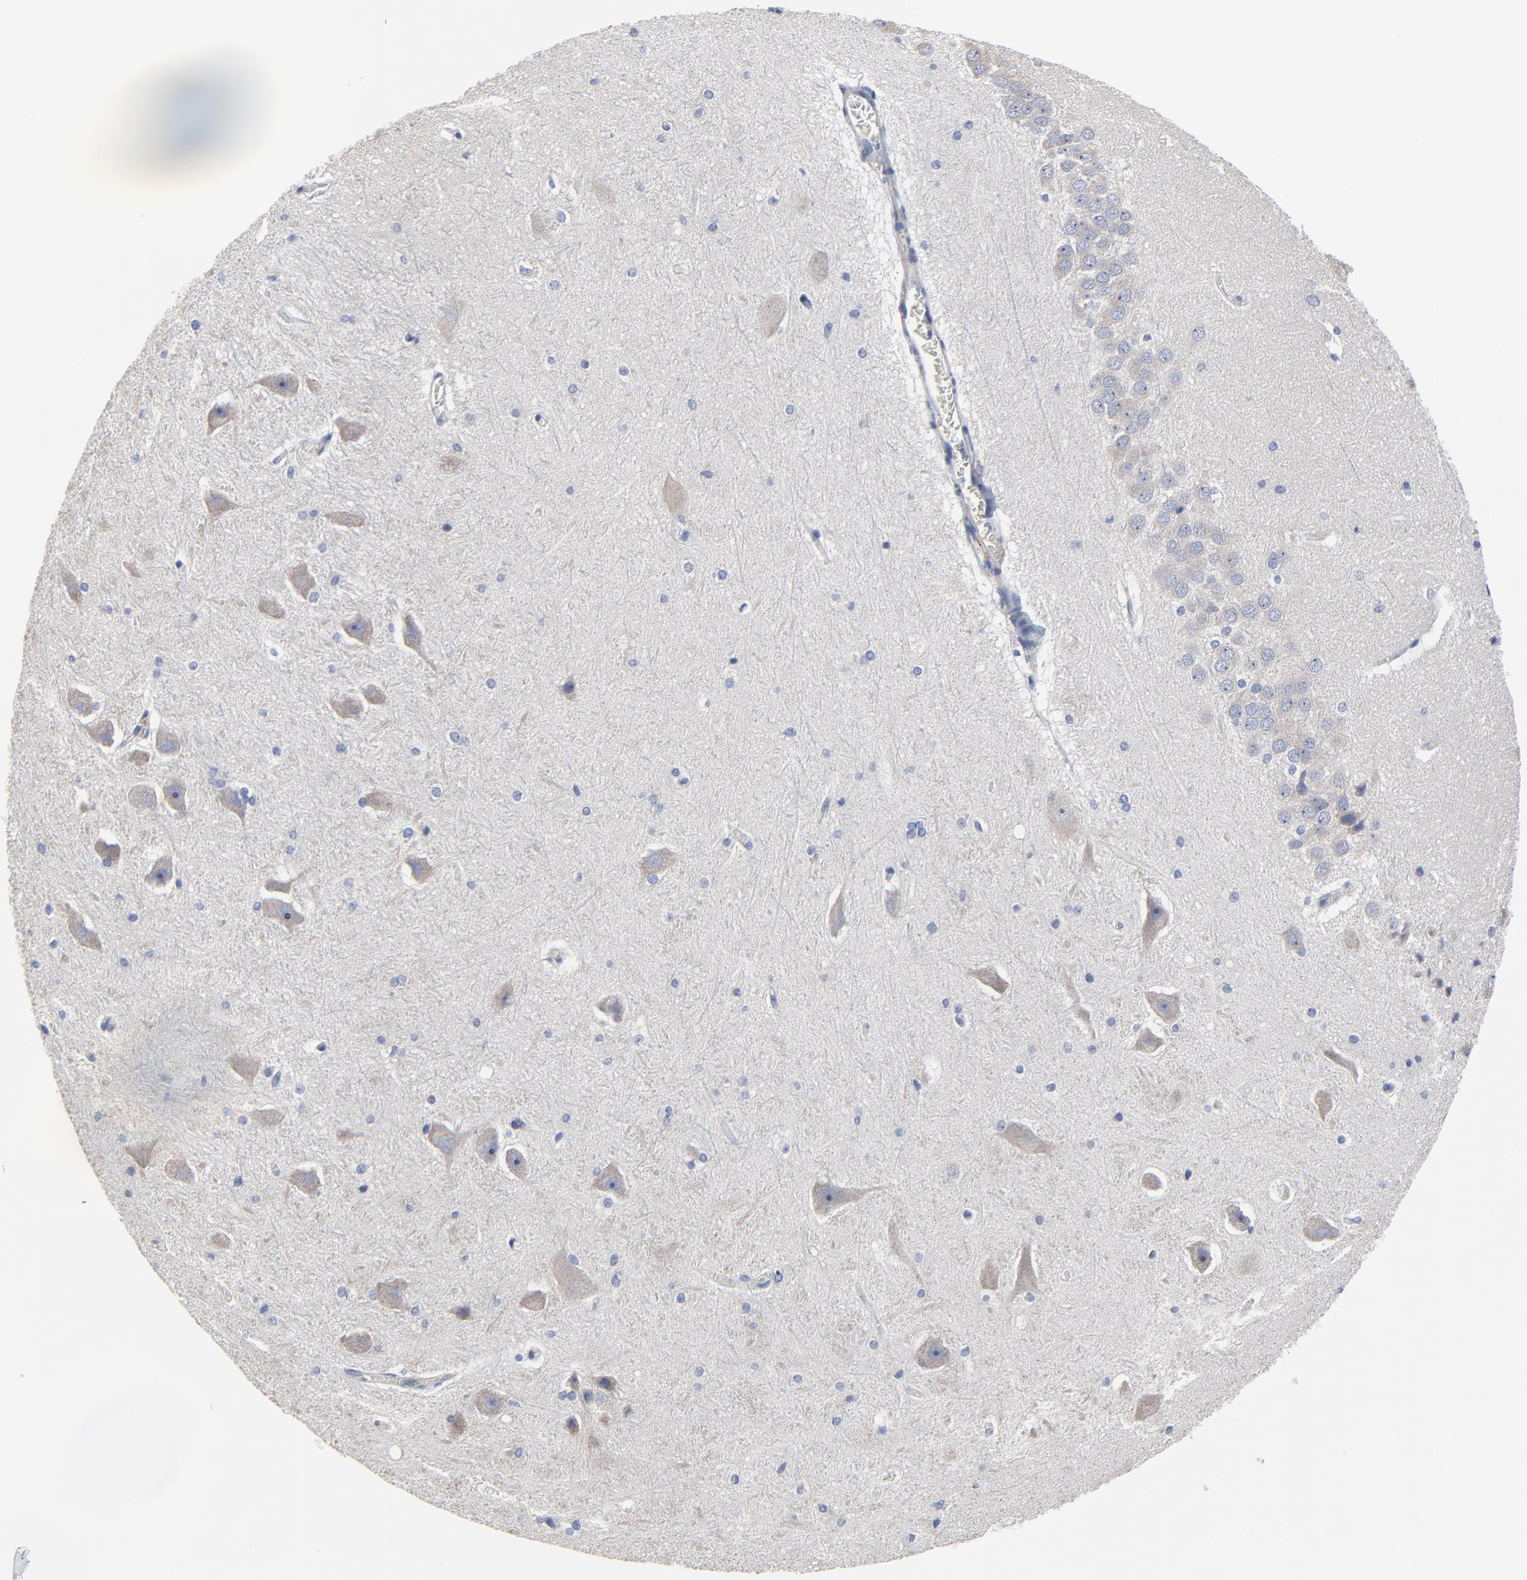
{"staining": {"intensity": "negative", "quantity": "none", "location": "none"}, "tissue": "hippocampus", "cell_type": "Glial cells", "image_type": "normal", "snomed": [{"axis": "morphology", "description": "Normal tissue, NOS"}, {"axis": "topography", "description": "Hippocampus"}], "caption": "Glial cells show no significant protein expression in benign hippocampus. (DAB immunohistochemistry (IHC), high magnification).", "gene": "DHRSX", "patient": {"sex": "female", "age": 19}}